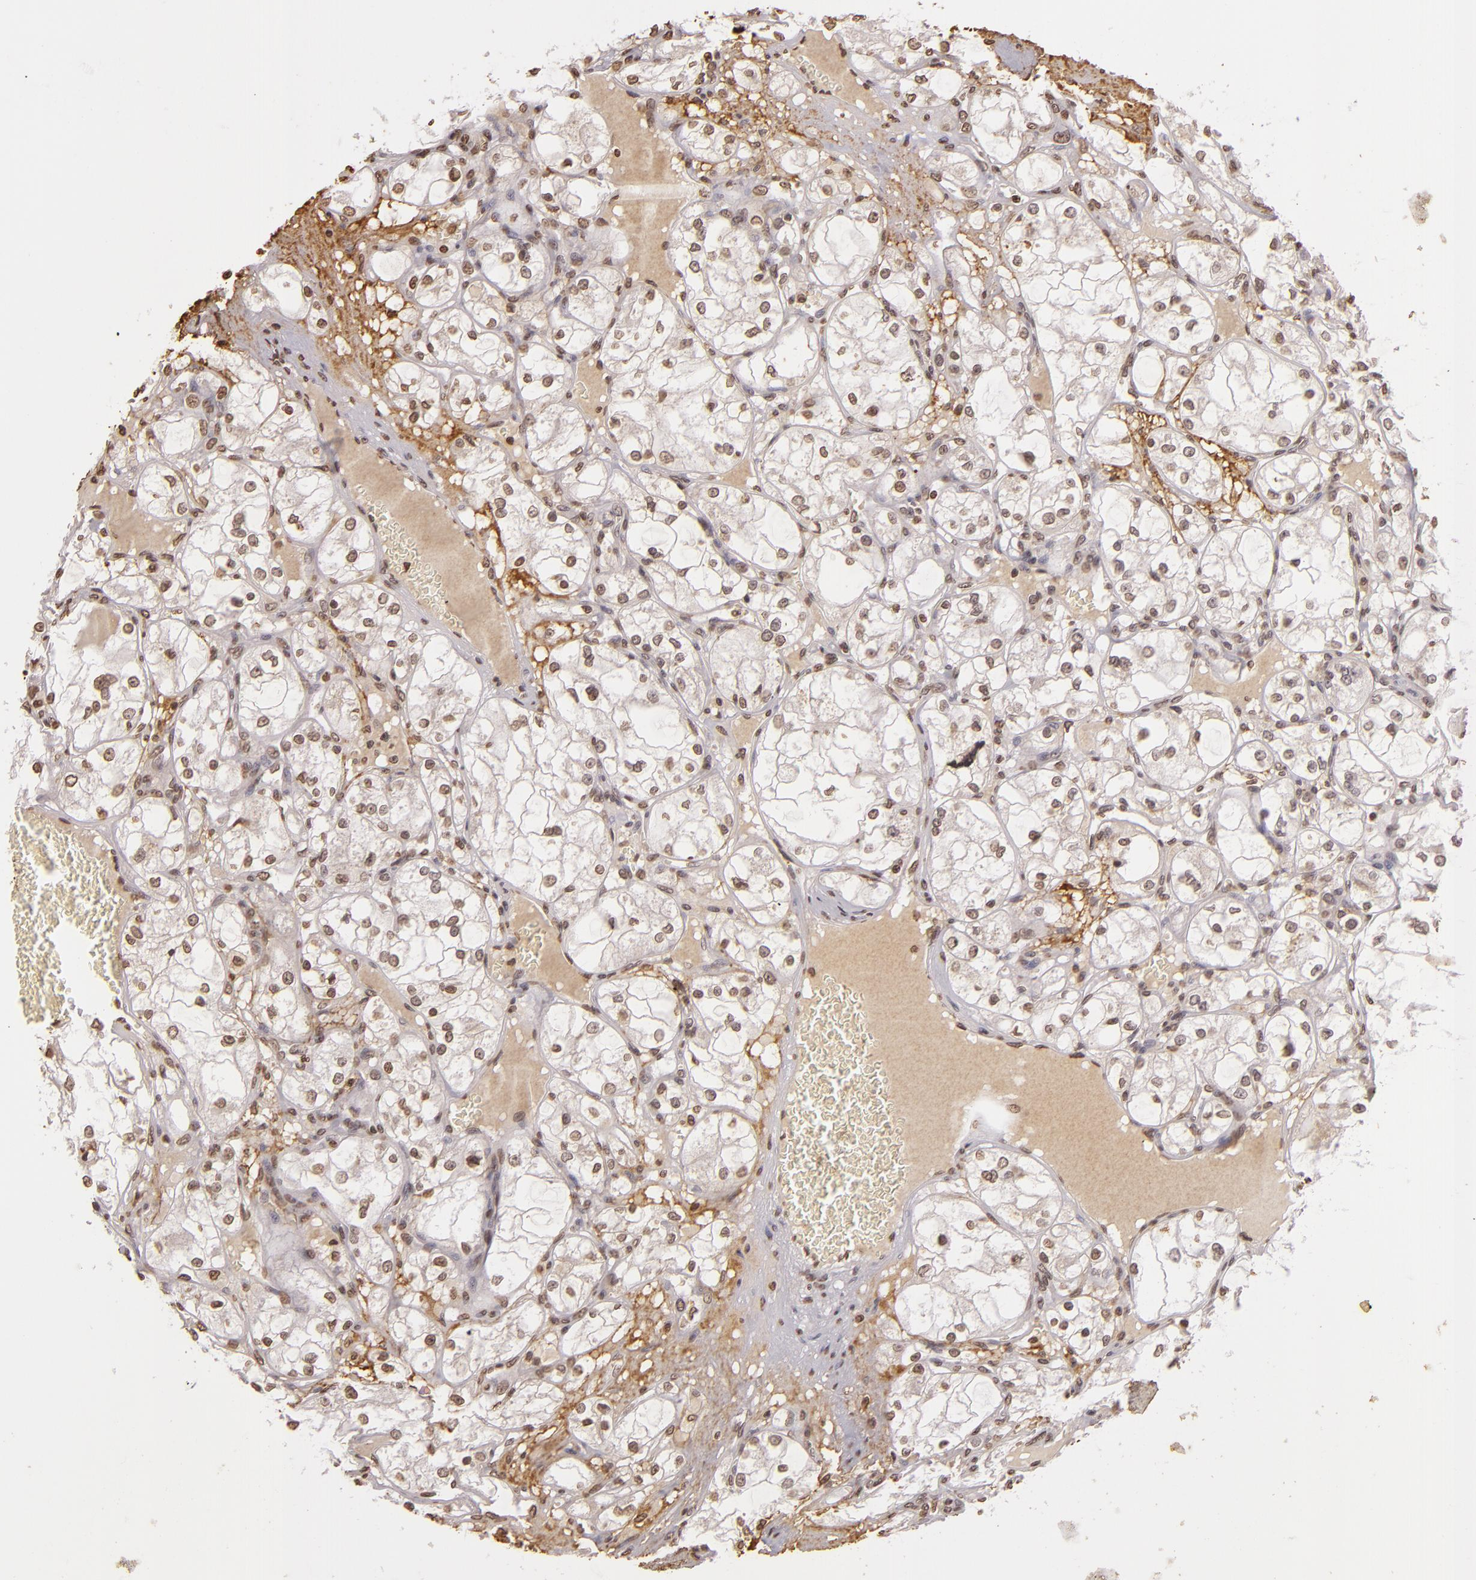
{"staining": {"intensity": "weak", "quantity": "25%-75%", "location": "nuclear"}, "tissue": "renal cancer", "cell_type": "Tumor cells", "image_type": "cancer", "snomed": [{"axis": "morphology", "description": "Adenocarcinoma, NOS"}, {"axis": "topography", "description": "Kidney"}], "caption": "The micrograph exhibits a brown stain indicating the presence of a protein in the nuclear of tumor cells in renal adenocarcinoma.", "gene": "THRB", "patient": {"sex": "male", "age": 61}}